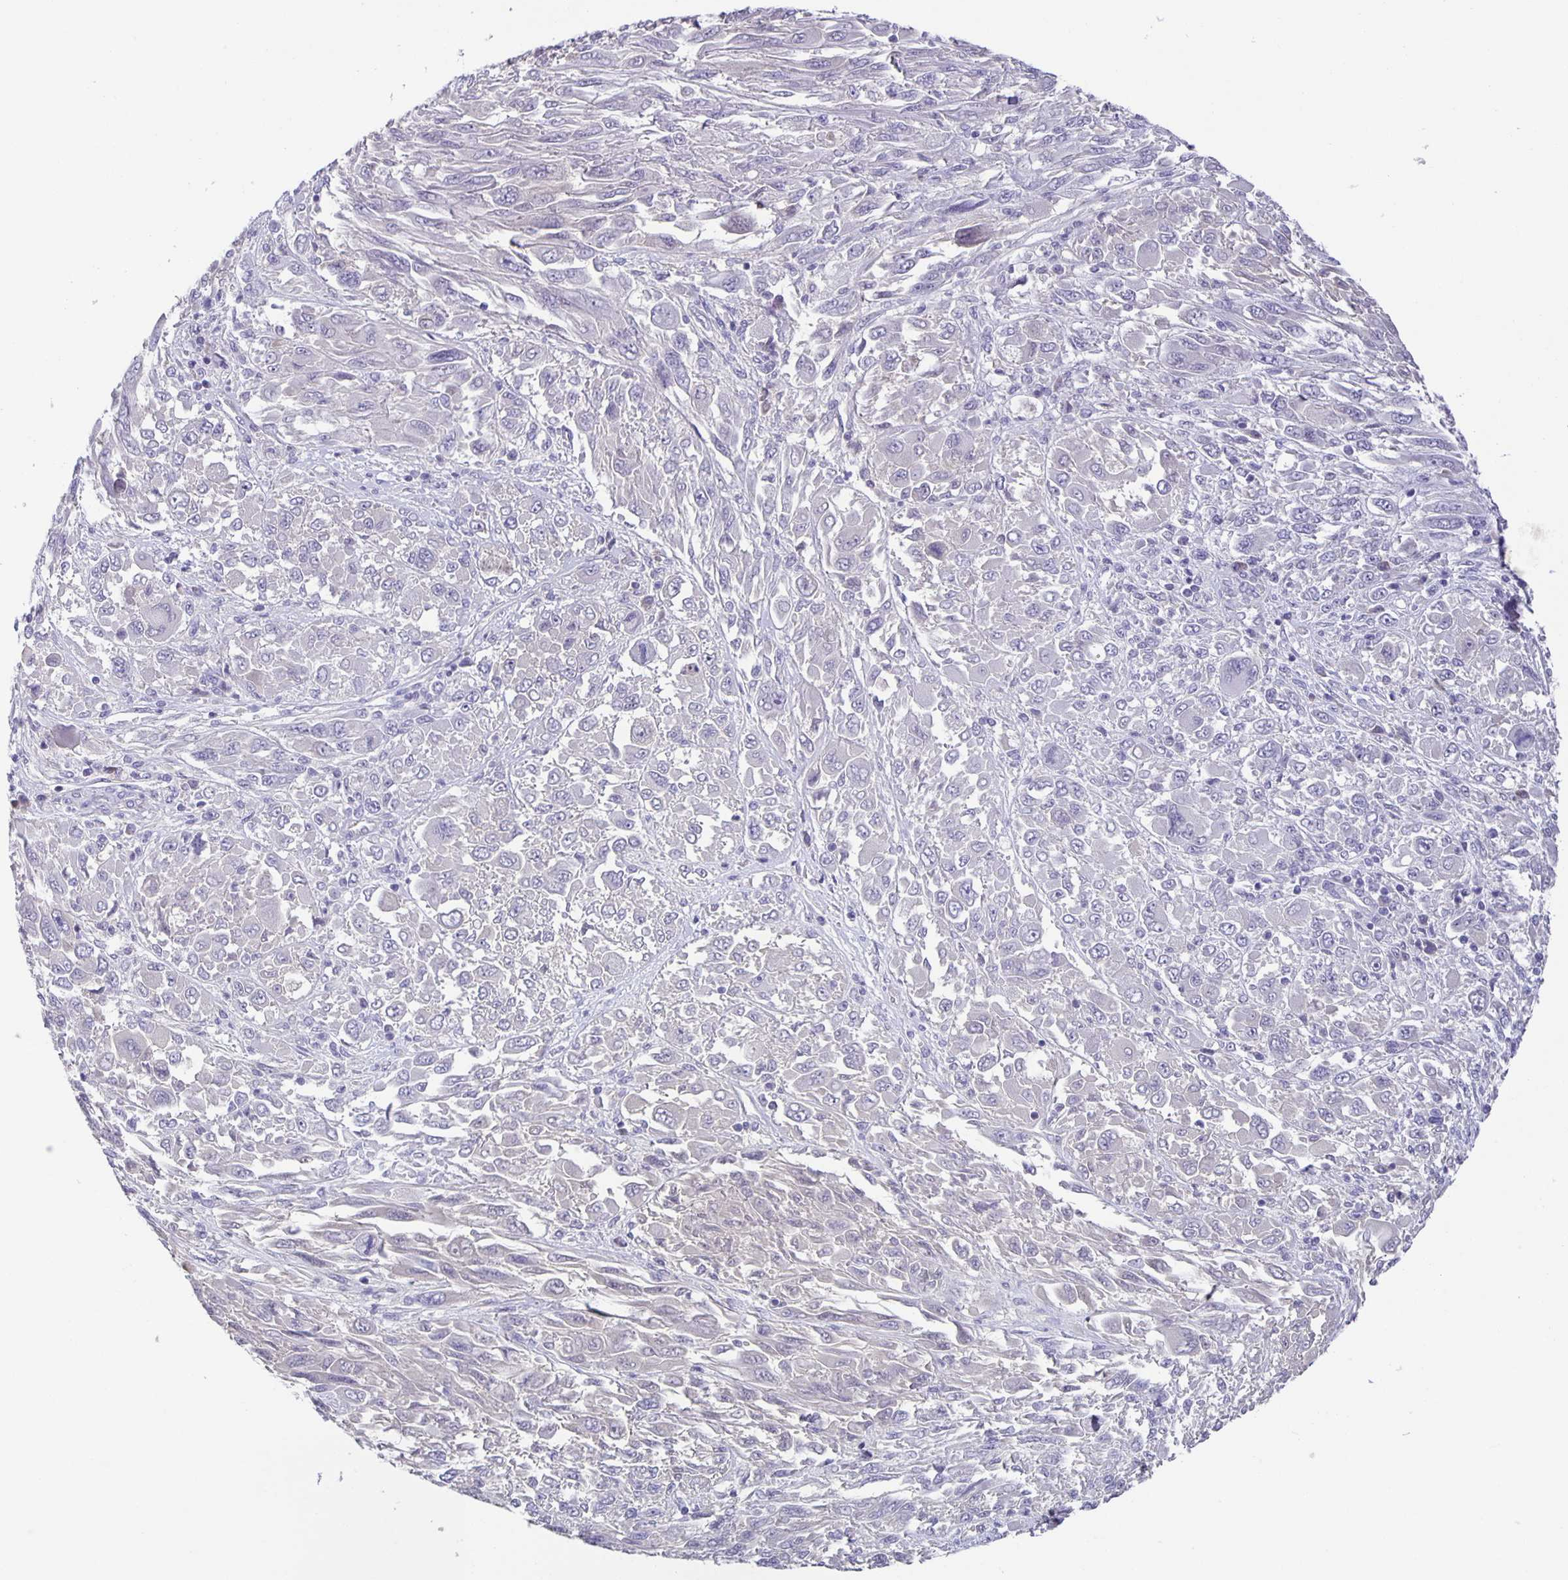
{"staining": {"intensity": "negative", "quantity": "none", "location": "none"}, "tissue": "melanoma", "cell_type": "Tumor cells", "image_type": "cancer", "snomed": [{"axis": "morphology", "description": "Malignant melanoma, NOS"}, {"axis": "topography", "description": "Skin"}], "caption": "The photomicrograph displays no significant expression in tumor cells of malignant melanoma. Nuclei are stained in blue.", "gene": "PTPN3", "patient": {"sex": "female", "age": 91}}